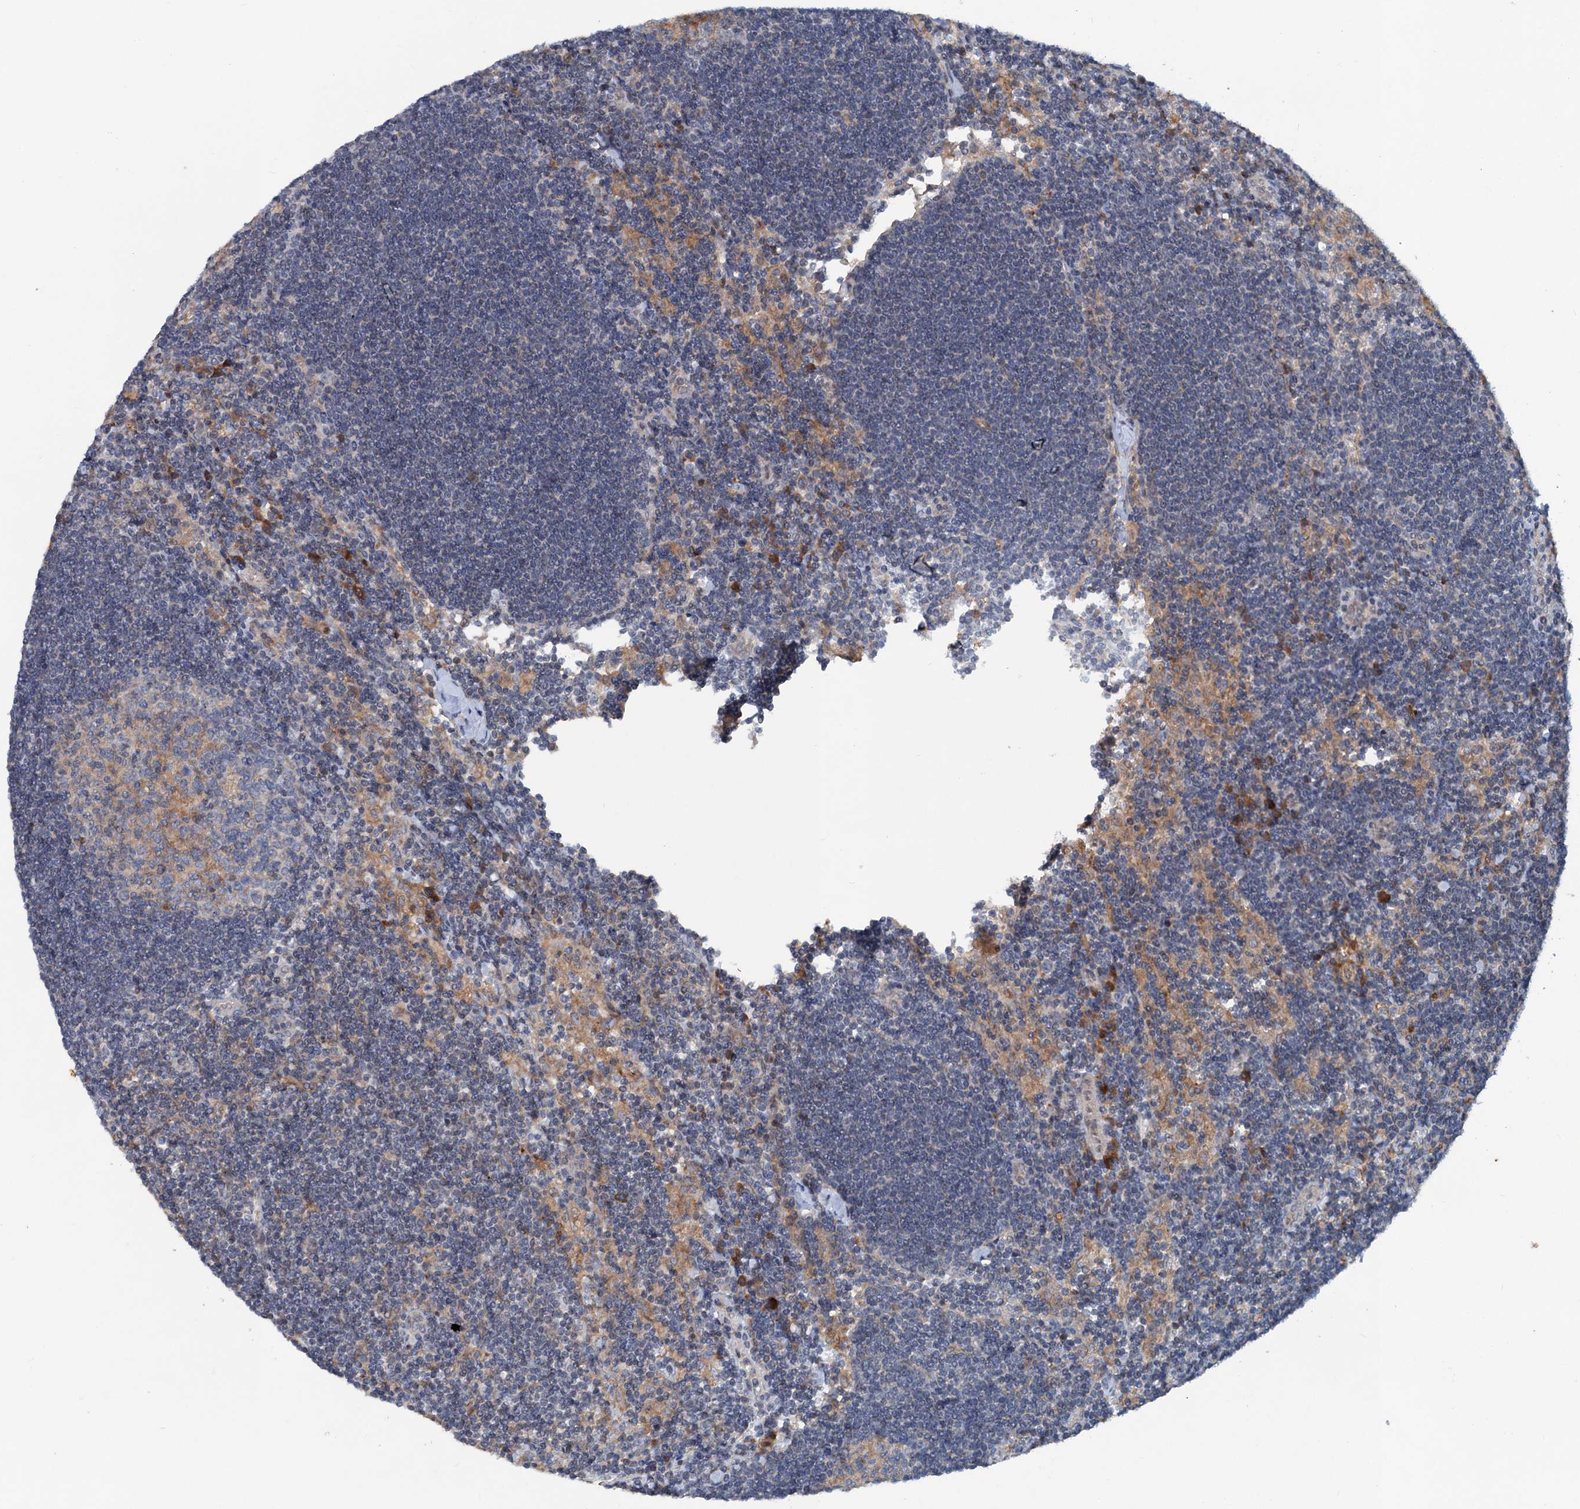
{"staining": {"intensity": "negative", "quantity": "<25%", "location": "cytoplasmic/membranous"}, "tissue": "lymph node", "cell_type": "Germinal center cells", "image_type": "normal", "snomed": [{"axis": "morphology", "description": "Normal tissue, NOS"}, {"axis": "topography", "description": "Lymph node"}], "caption": "A micrograph of human lymph node is negative for staining in germinal center cells. (Brightfield microscopy of DAB immunohistochemistry at high magnification).", "gene": "TAPBPL", "patient": {"sex": "male", "age": 24}}